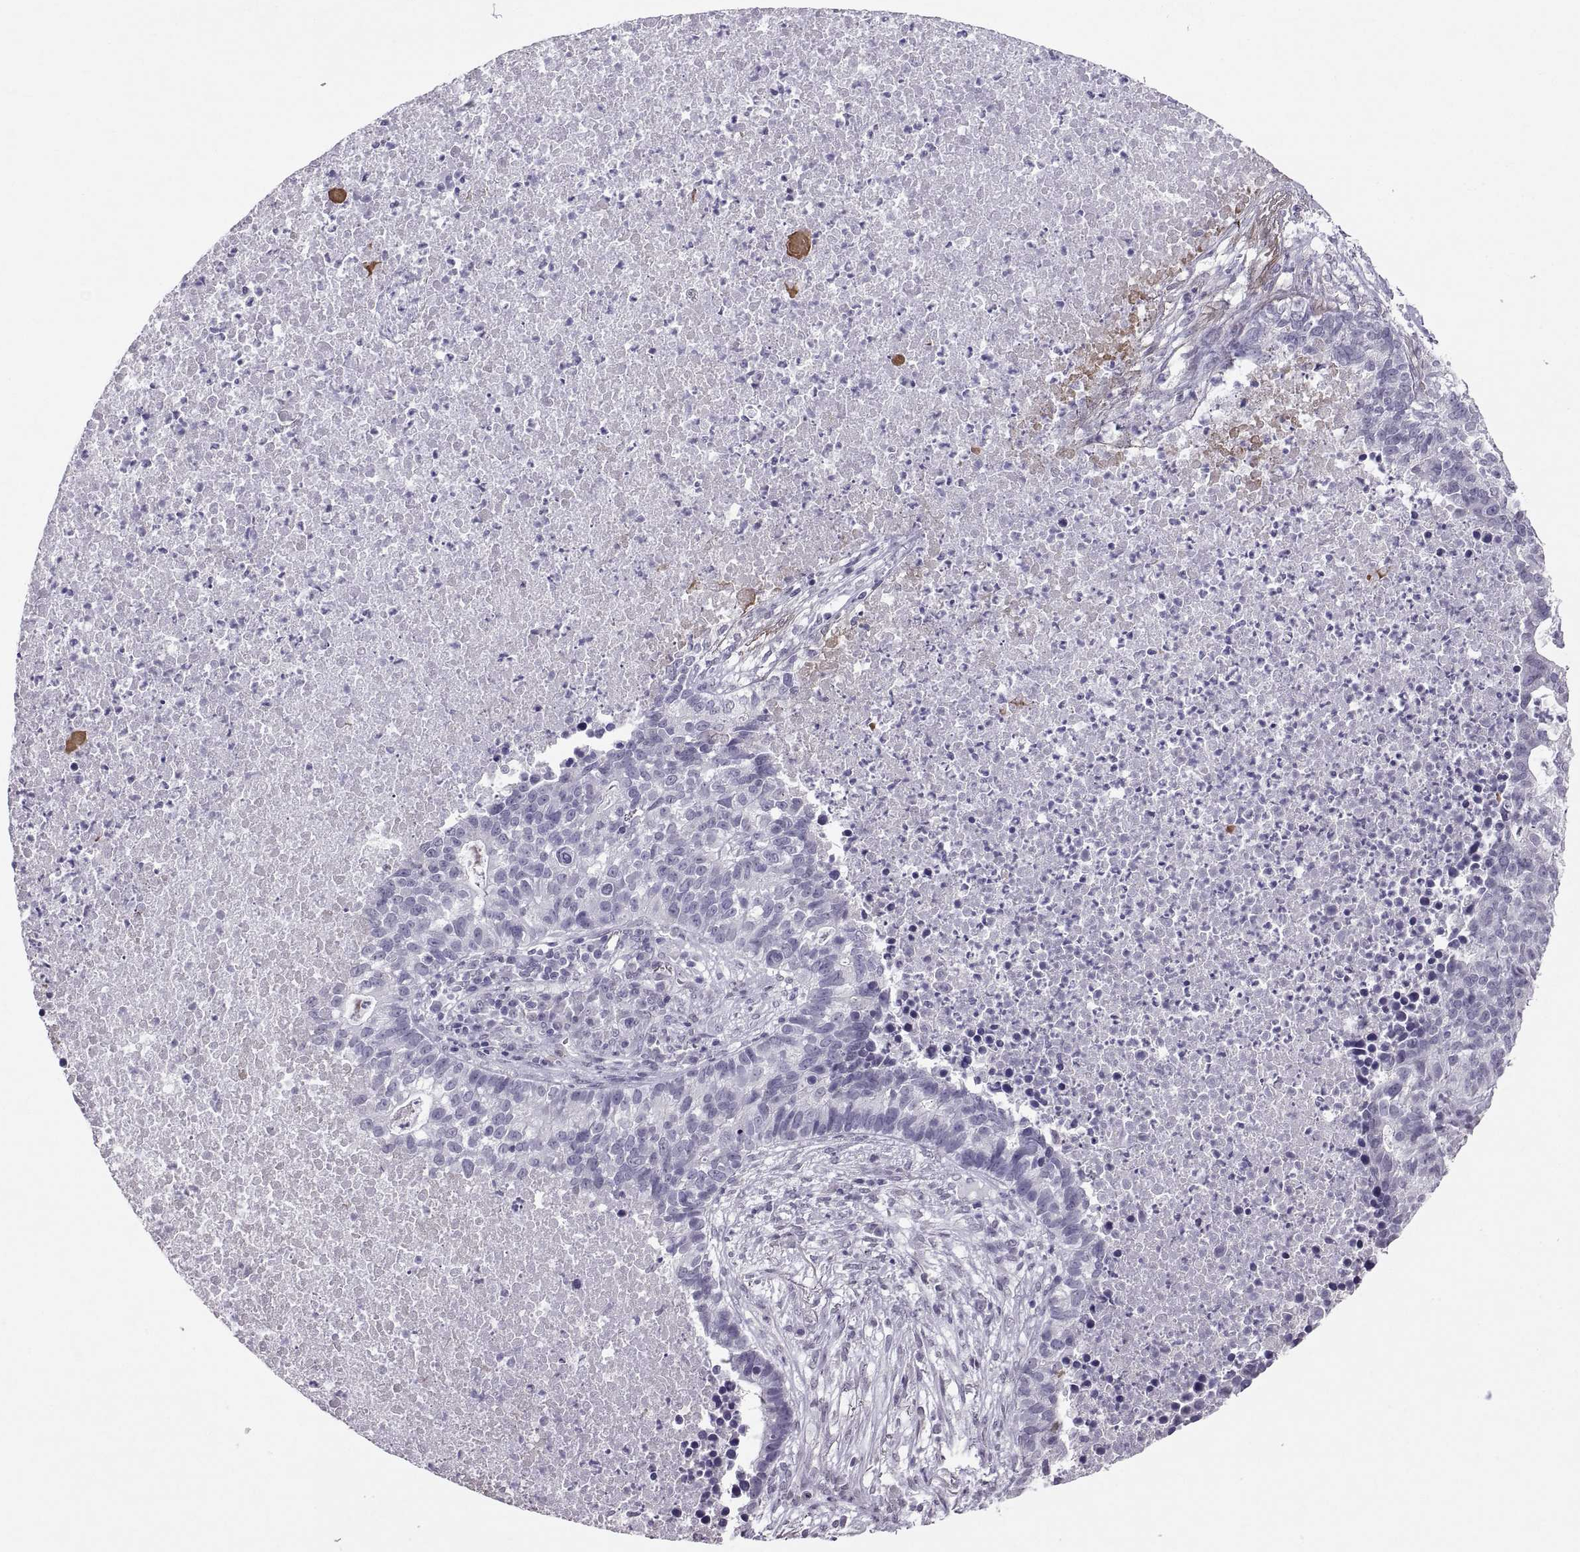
{"staining": {"intensity": "negative", "quantity": "none", "location": "none"}, "tissue": "lung cancer", "cell_type": "Tumor cells", "image_type": "cancer", "snomed": [{"axis": "morphology", "description": "Adenocarcinoma, NOS"}, {"axis": "topography", "description": "Lung"}], "caption": "Lung cancer (adenocarcinoma) was stained to show a protein in brown. There is no significant expression in tumor cells.", "gene": "KRT77", "patient": {"sex": "male", "age": 57}}